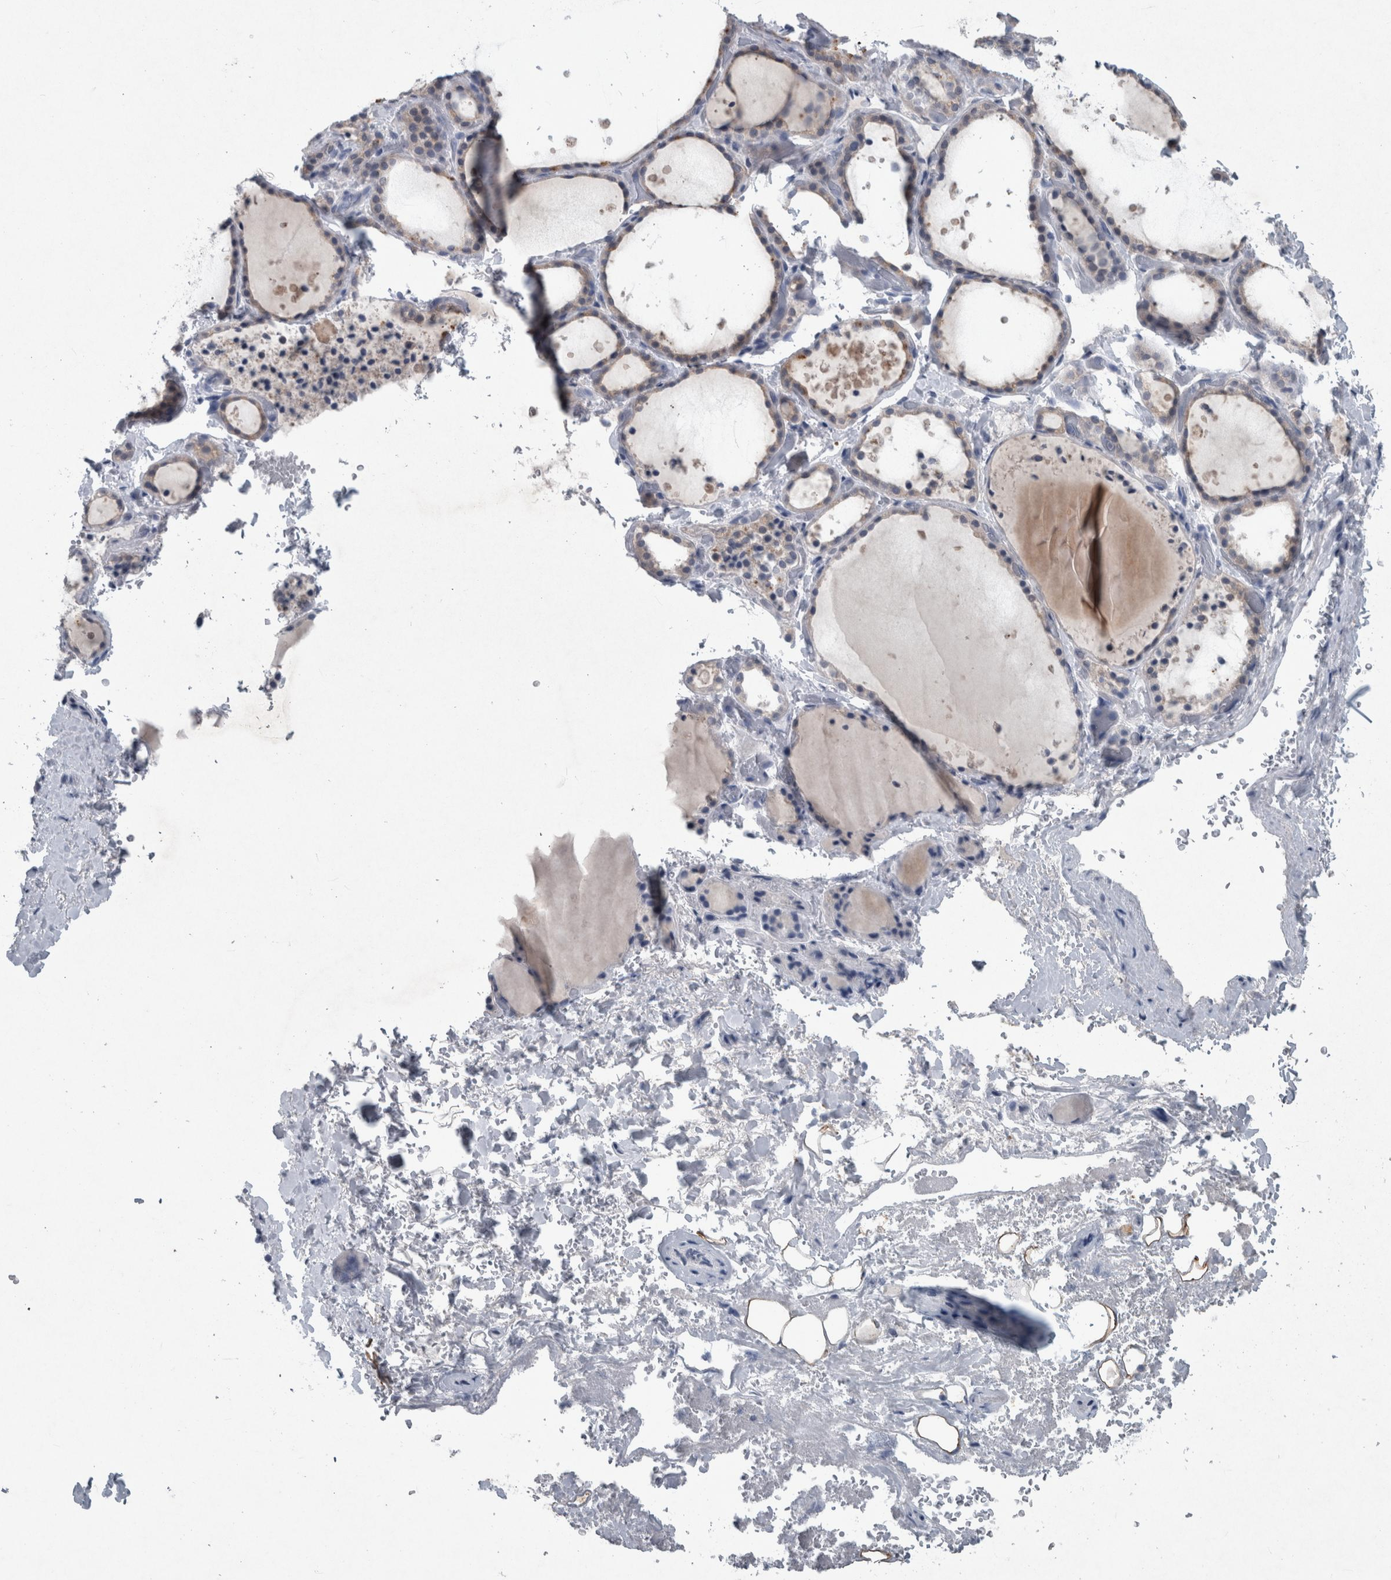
{"staining": {"intensity": "negative", "quantity": "none", "location": "none"}, "tissue": "thyroid gland", "cell_type": "Glandular cells", "image_type": "normal", "snomed": [{"axis": "morphology", "description": "Normal tissue, NOS"}, {"axis": "topography", "description": "Thyroid gland"}], "caption": "Protein analysis of unremarkable thyroid gland demonstrates no significant staining in glandular cells.", "gene": "FAM83H", "patient": {"sex": "female", "age": 44}}